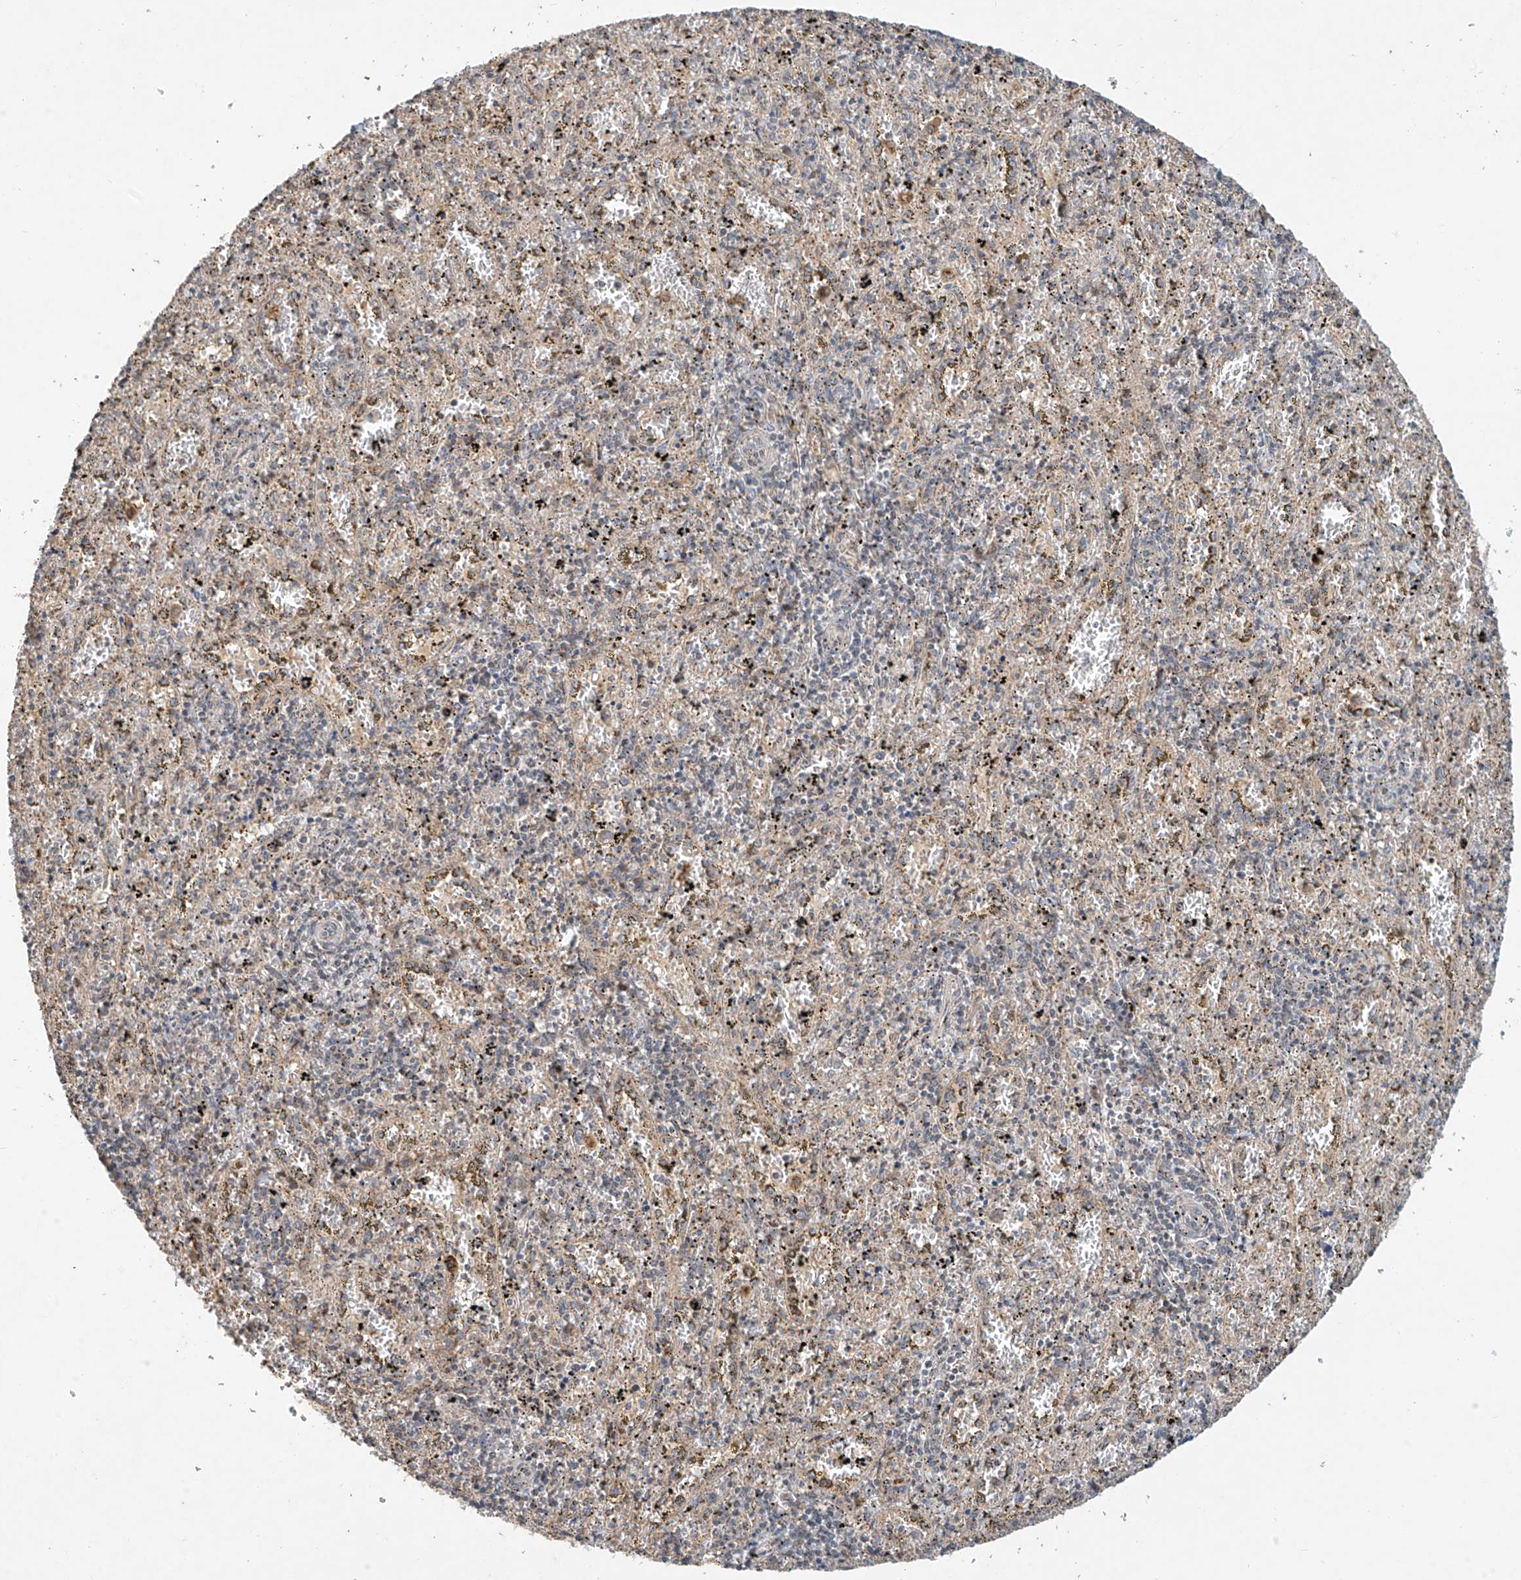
{"staining": {"intensity": "weak", "quantity": "<25%", "location": "cytoplasmic/membranous"}, "tissue": "spleen", "cell_type": "Cells in red pulp", "image_type": "normal", "snomed": [{"axis": "morphology", "description": "Normal tissue, NOS"}, {"axis": "topography", "description": "Spleen"}], "caption": "DAB immunohistochemical staining of normal human spleen shows no significant staining in cells in red pulp. (DAB immunohistochemistry (IHC) visualized using brightfield microscopy, high magnification).", "gene": "TMEM61", "patient": {"sex": "male", "age": 11}}